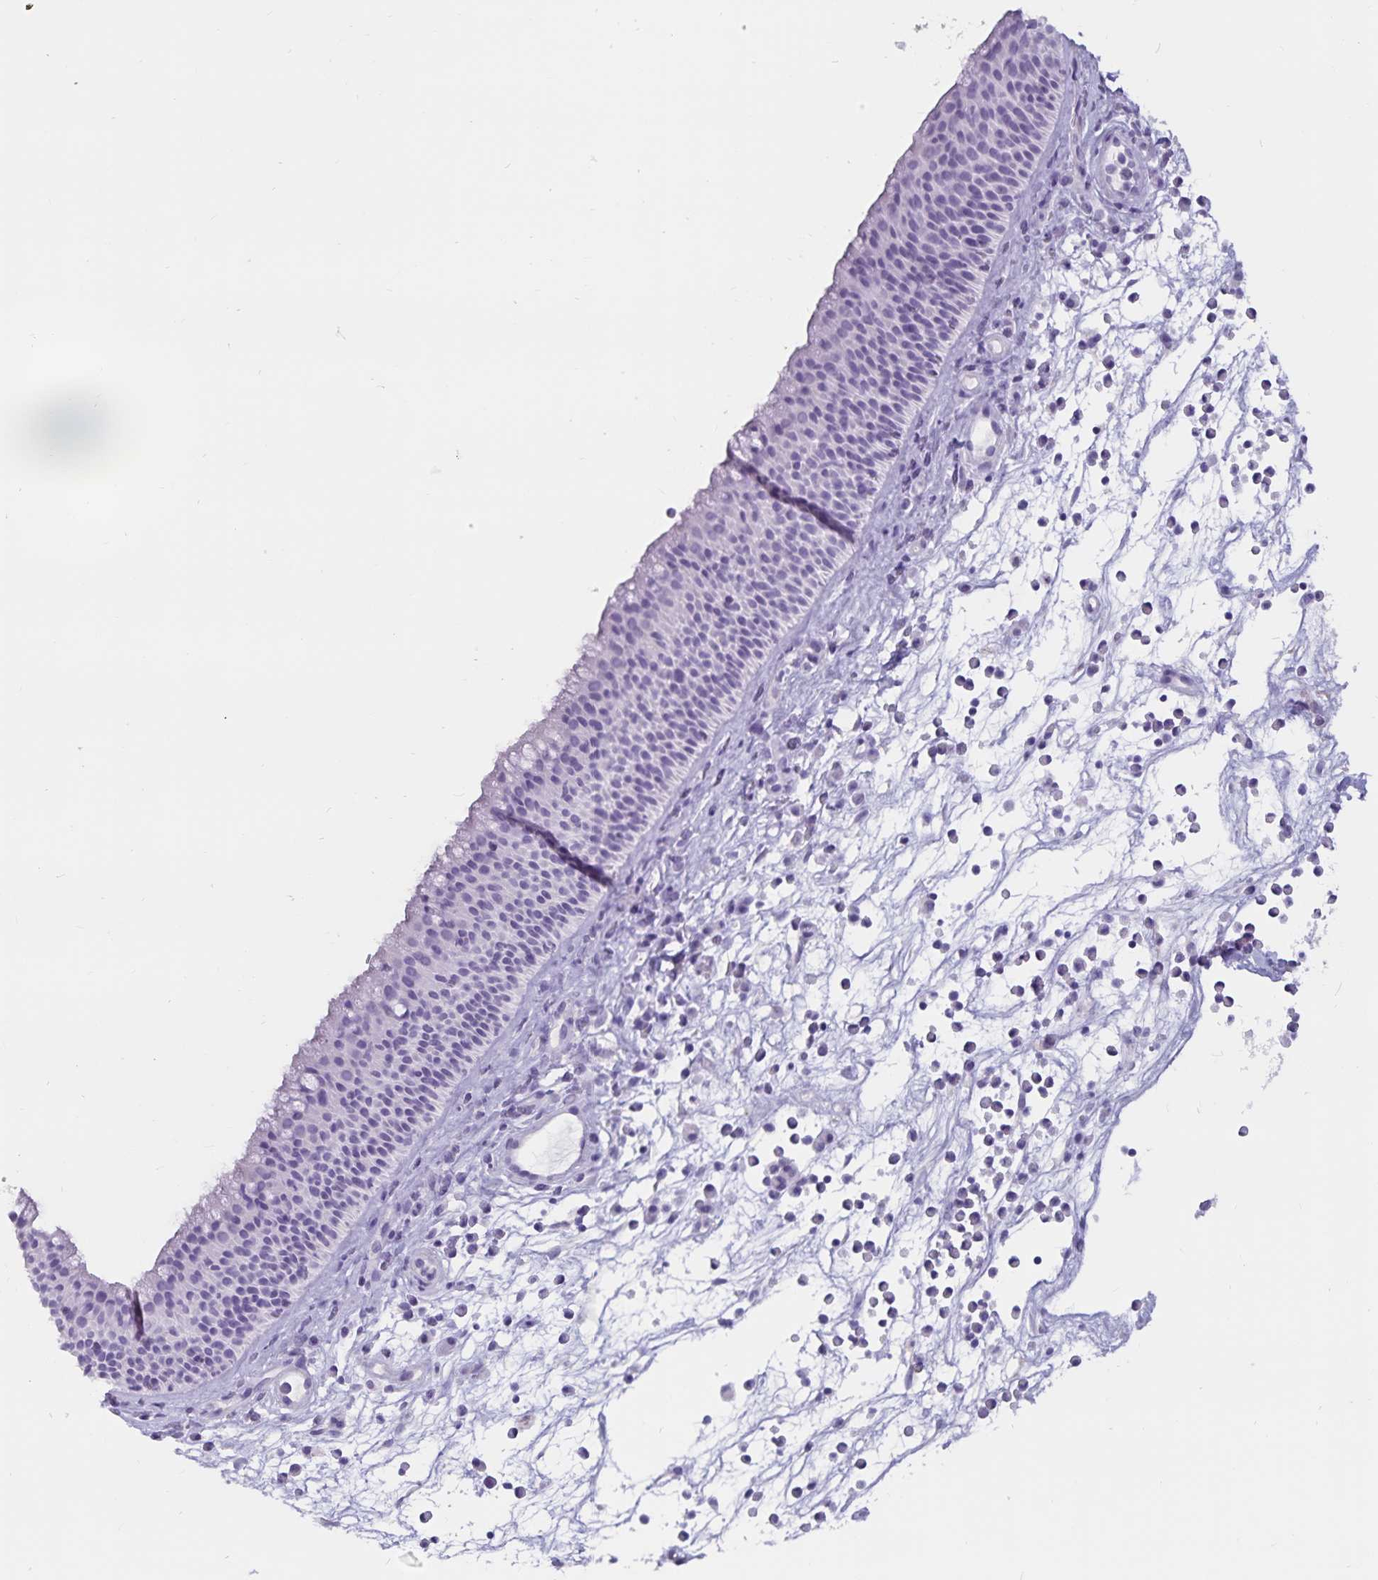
{"staining": {"intensity": "negative", "quantity": "none", "location": "none"}, "tissue": "nasopharynx", "cell_type": "Respiratory epithelial cells", "image_type": "normal", "snomed": [{"axis": "morphology", "description": "Normal tissue, NOS"}, {"axis": "topography", "description": "Nasopharynx"}], "caption": "Respiratory epithelial cells show no significant protein positivity in benign nasopharynx. (DAB (3,3'-diaminobenzidine) immunohistochemistry with hematoxylin counter stain).", "gene": "GPR137", "patient": {"sex": "male", "age": 56}}